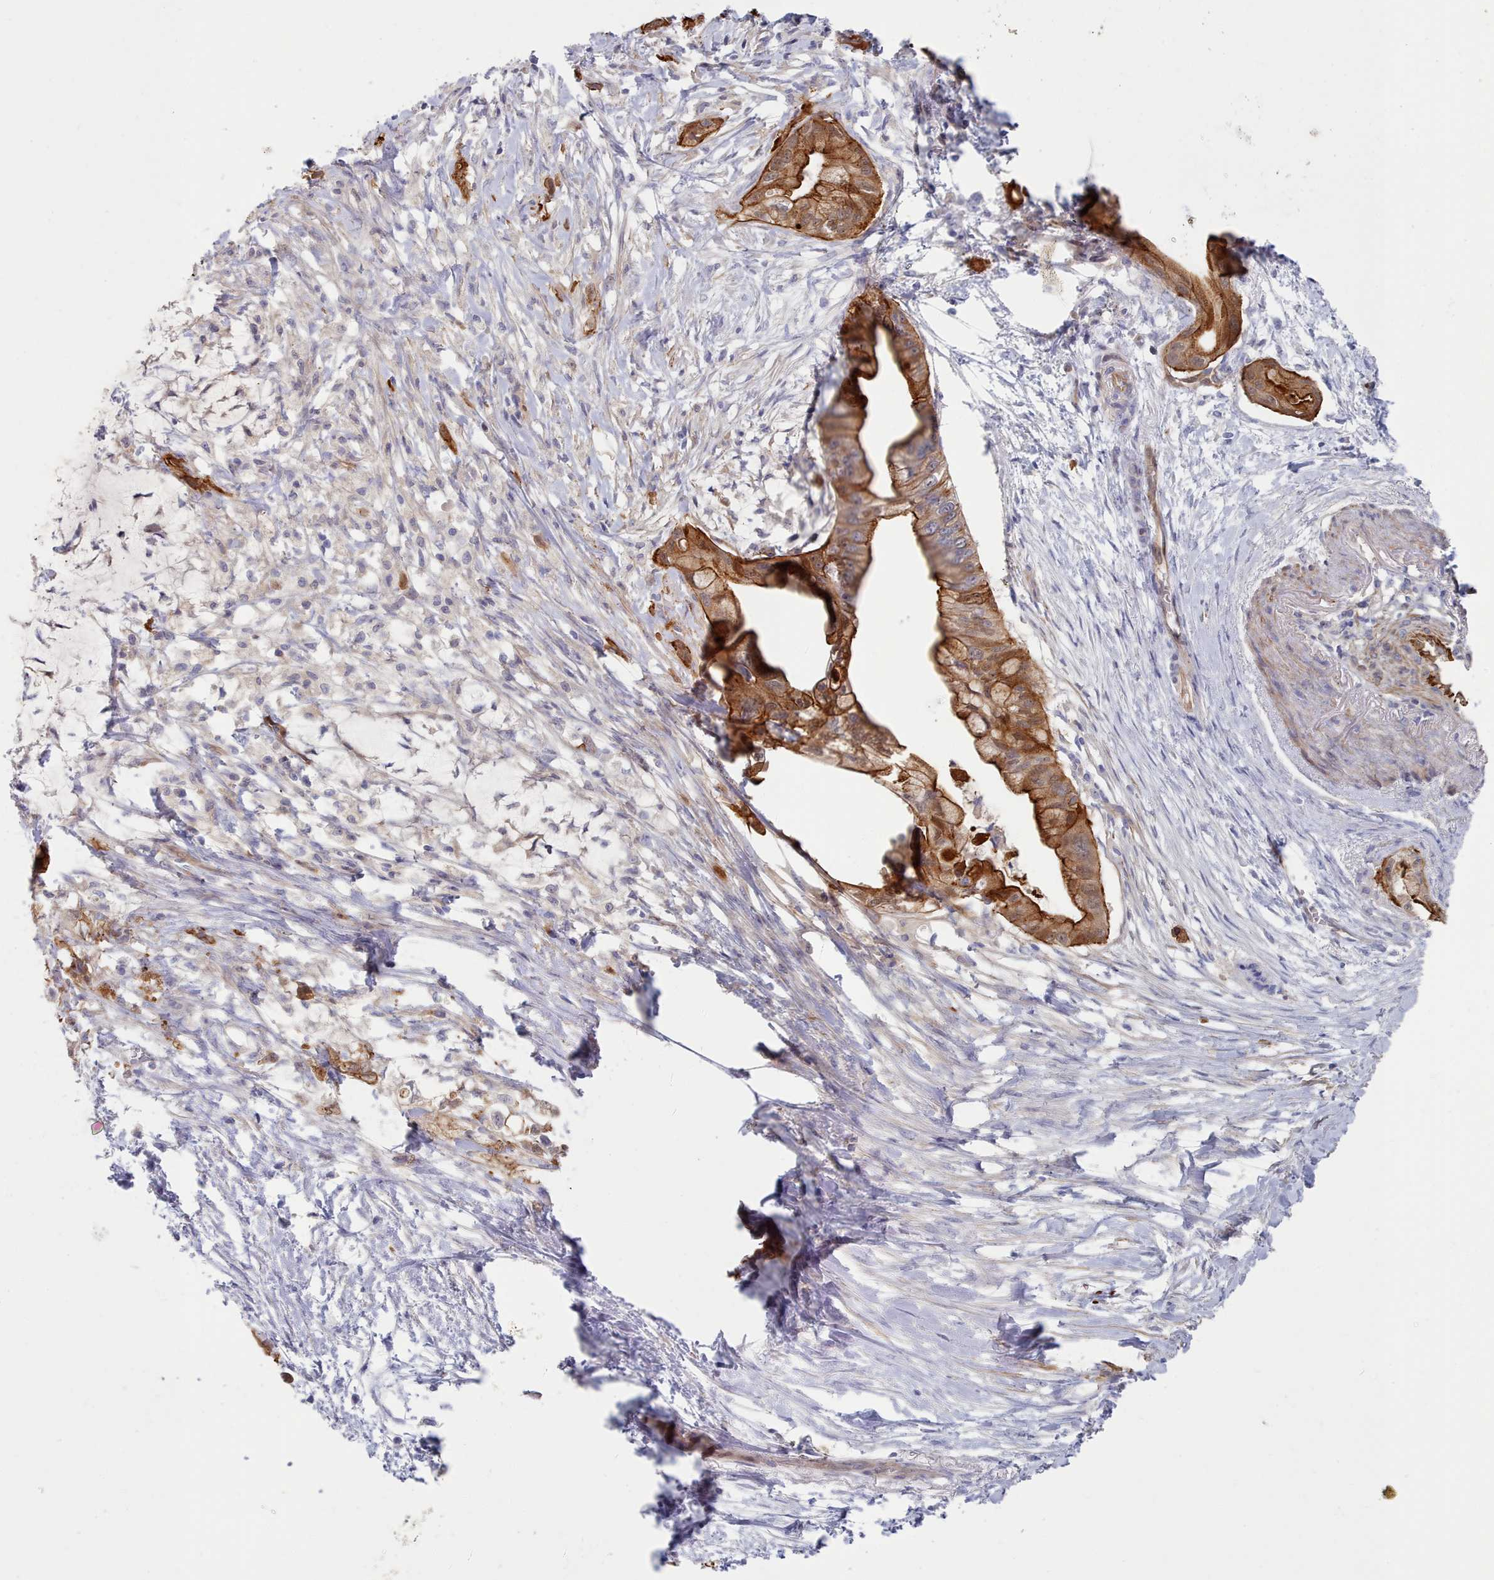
{"staining": {"intensity": "strong", "quantity": ">75%", "location": "cytoplasmic/membranous"}, "tissue": "pancreatic cancer", "cell_type": "Tumor cells", "image_type": "cancer", "snomed": [{"axis": "morphology", "description": "Adenocarcinoma, NOS"}, {"axis": "topography", "description": "Pancreas"}], "caption": "Immunohistochemical staining of human pancreatic cancer (adenocarcinoma) displays high levels of strong cytoplasmic/membranous protein positivity in about >75% of tumor cells.", "gene": "G6PC1", "patient": {"sex": "male", "age": 48}}